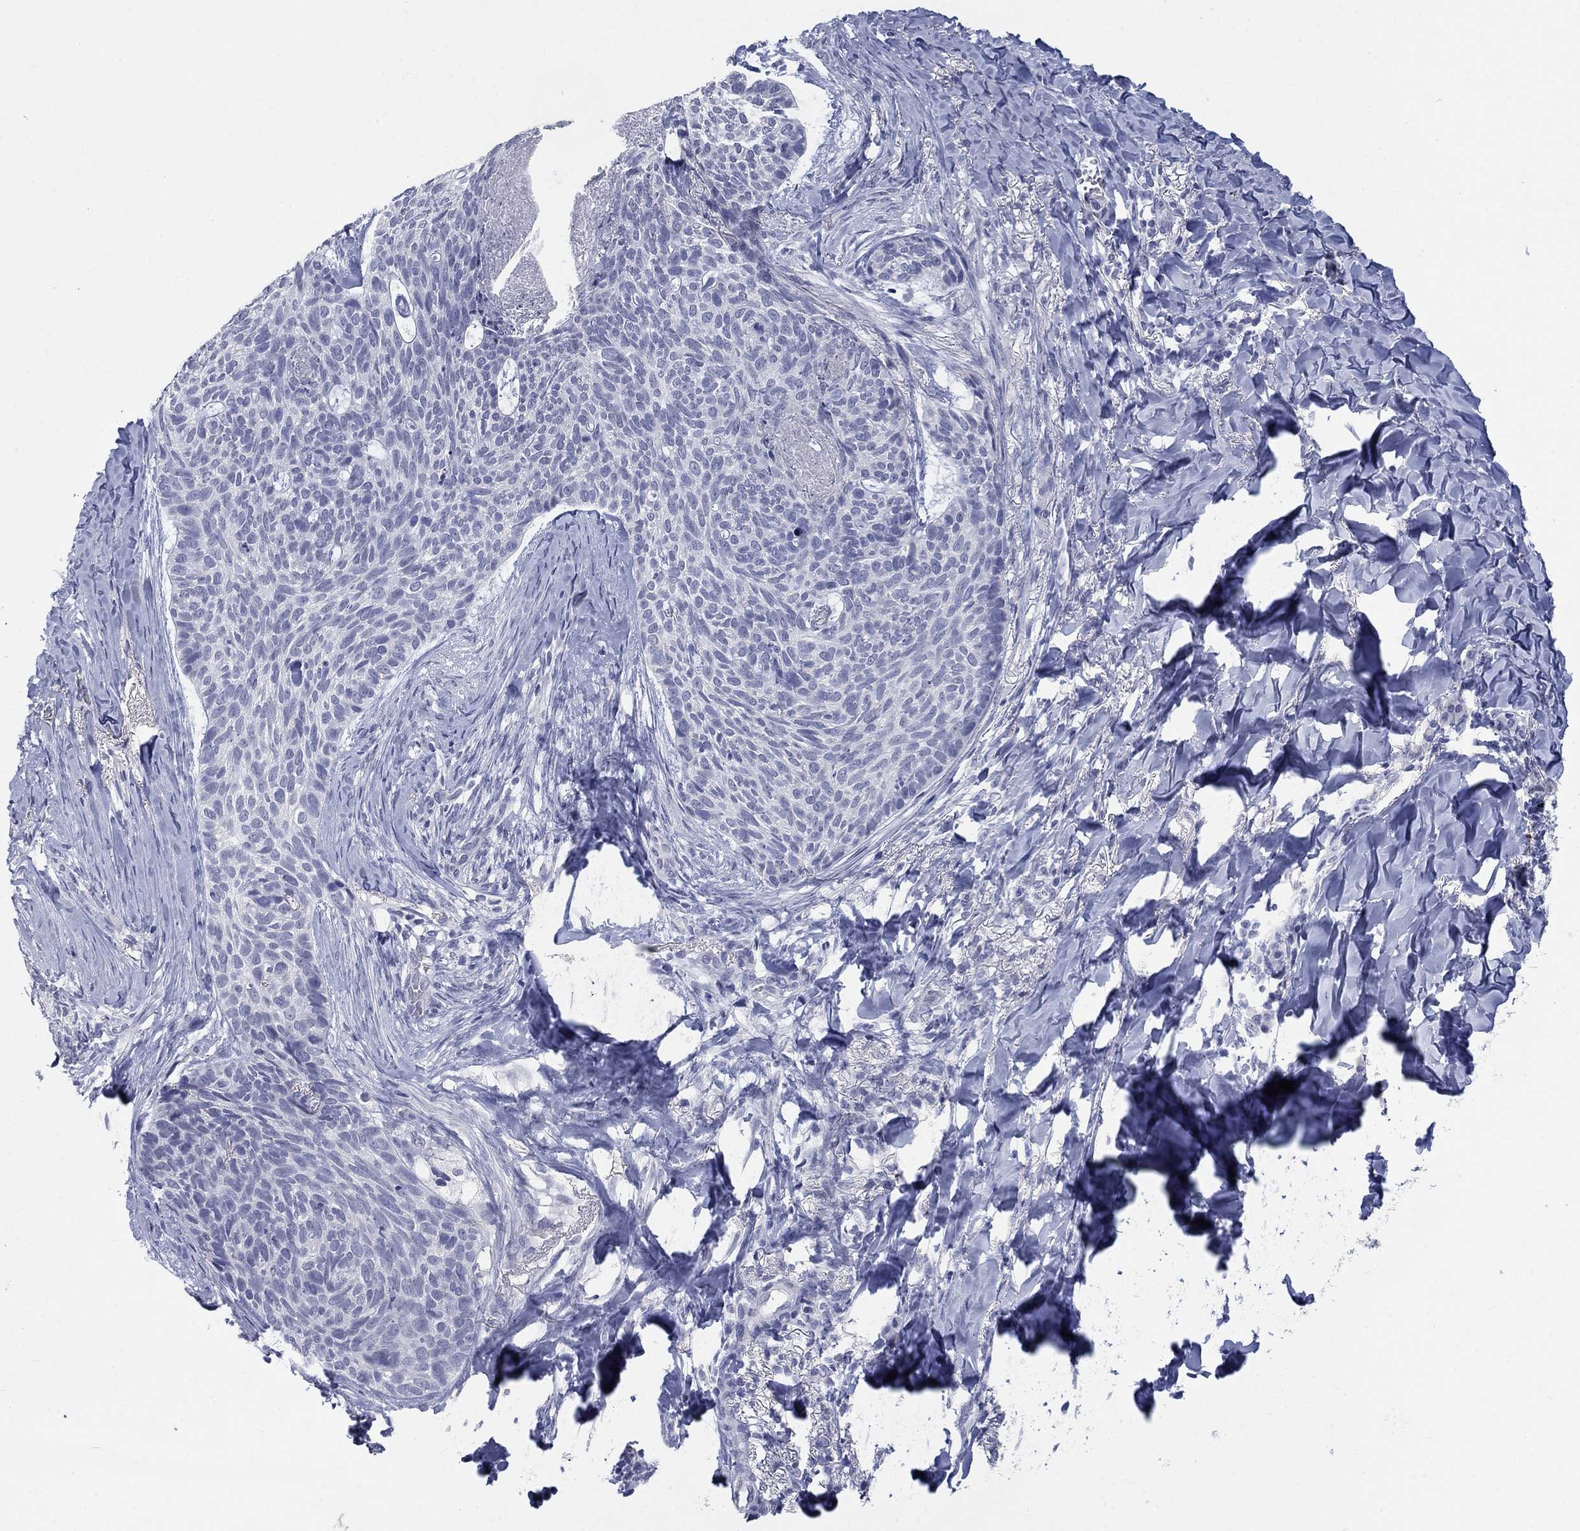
{"staining": {"intensity": "negative", "quantity": "none", "location": "none"}, "tissue": "skin cancer", "cell_type": "Tumor cells", "image_type": "cancer", "snomed": [{"axis": "morphology", "description": "Basal cell carcinoma"}, {"axis": "topography", "description": "Skin"}], "caption": "DAB immunohistochemical staining of skin cancer demonstrates no significant staining in tumor cells. (Stains: DAB (3,3'-diaminobenzidine) immunohistochemistry with hematoxylin counter stain, Microscopy: brightfield microscopy at high magnification).", "gene": "ELAVL4", "patient": {"sex": "female", "age": 69}}